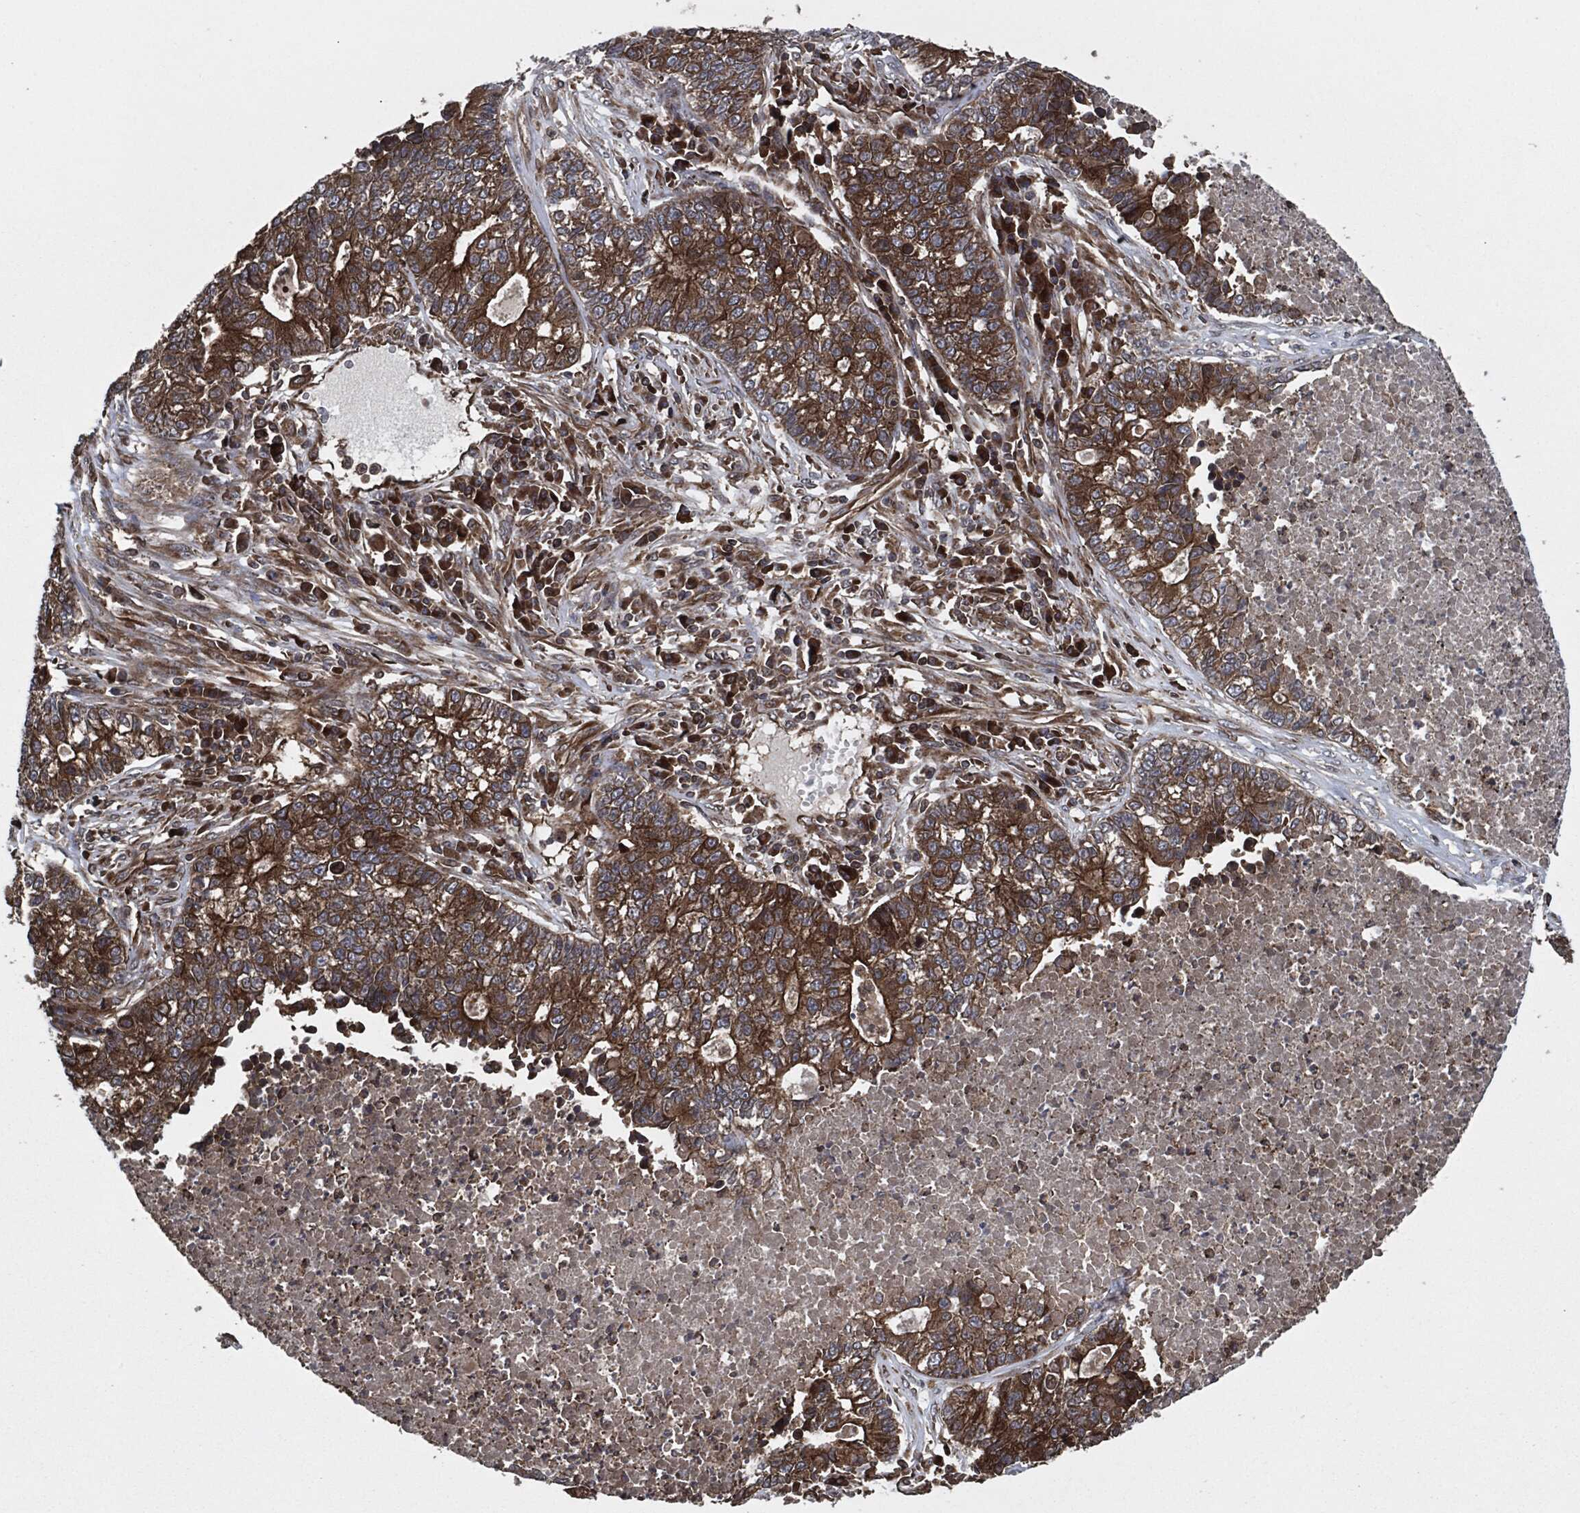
{"staining": {"intensity": "moderate", "quantity": ">75%", "location": "cytoplasmic/membranous"}, "tissue": "lung cancer", "cell_type": "Tumor cells", "image_type": "cancer", "snomed": [{"axis": "morphology", "description": "Adenocarcinoma, NOS"}, {"axis": "topography", "description": "Lung"}], "caption": "Immunohistochemical staining of human adenocarcinoma (lung) exhibits medium levels of moderate cytoplasmic/membranous expression in approximately >75% of tumor cells.", "gene": "RAP1GDS1", "patient": {"sex": "male", "age": 57}}